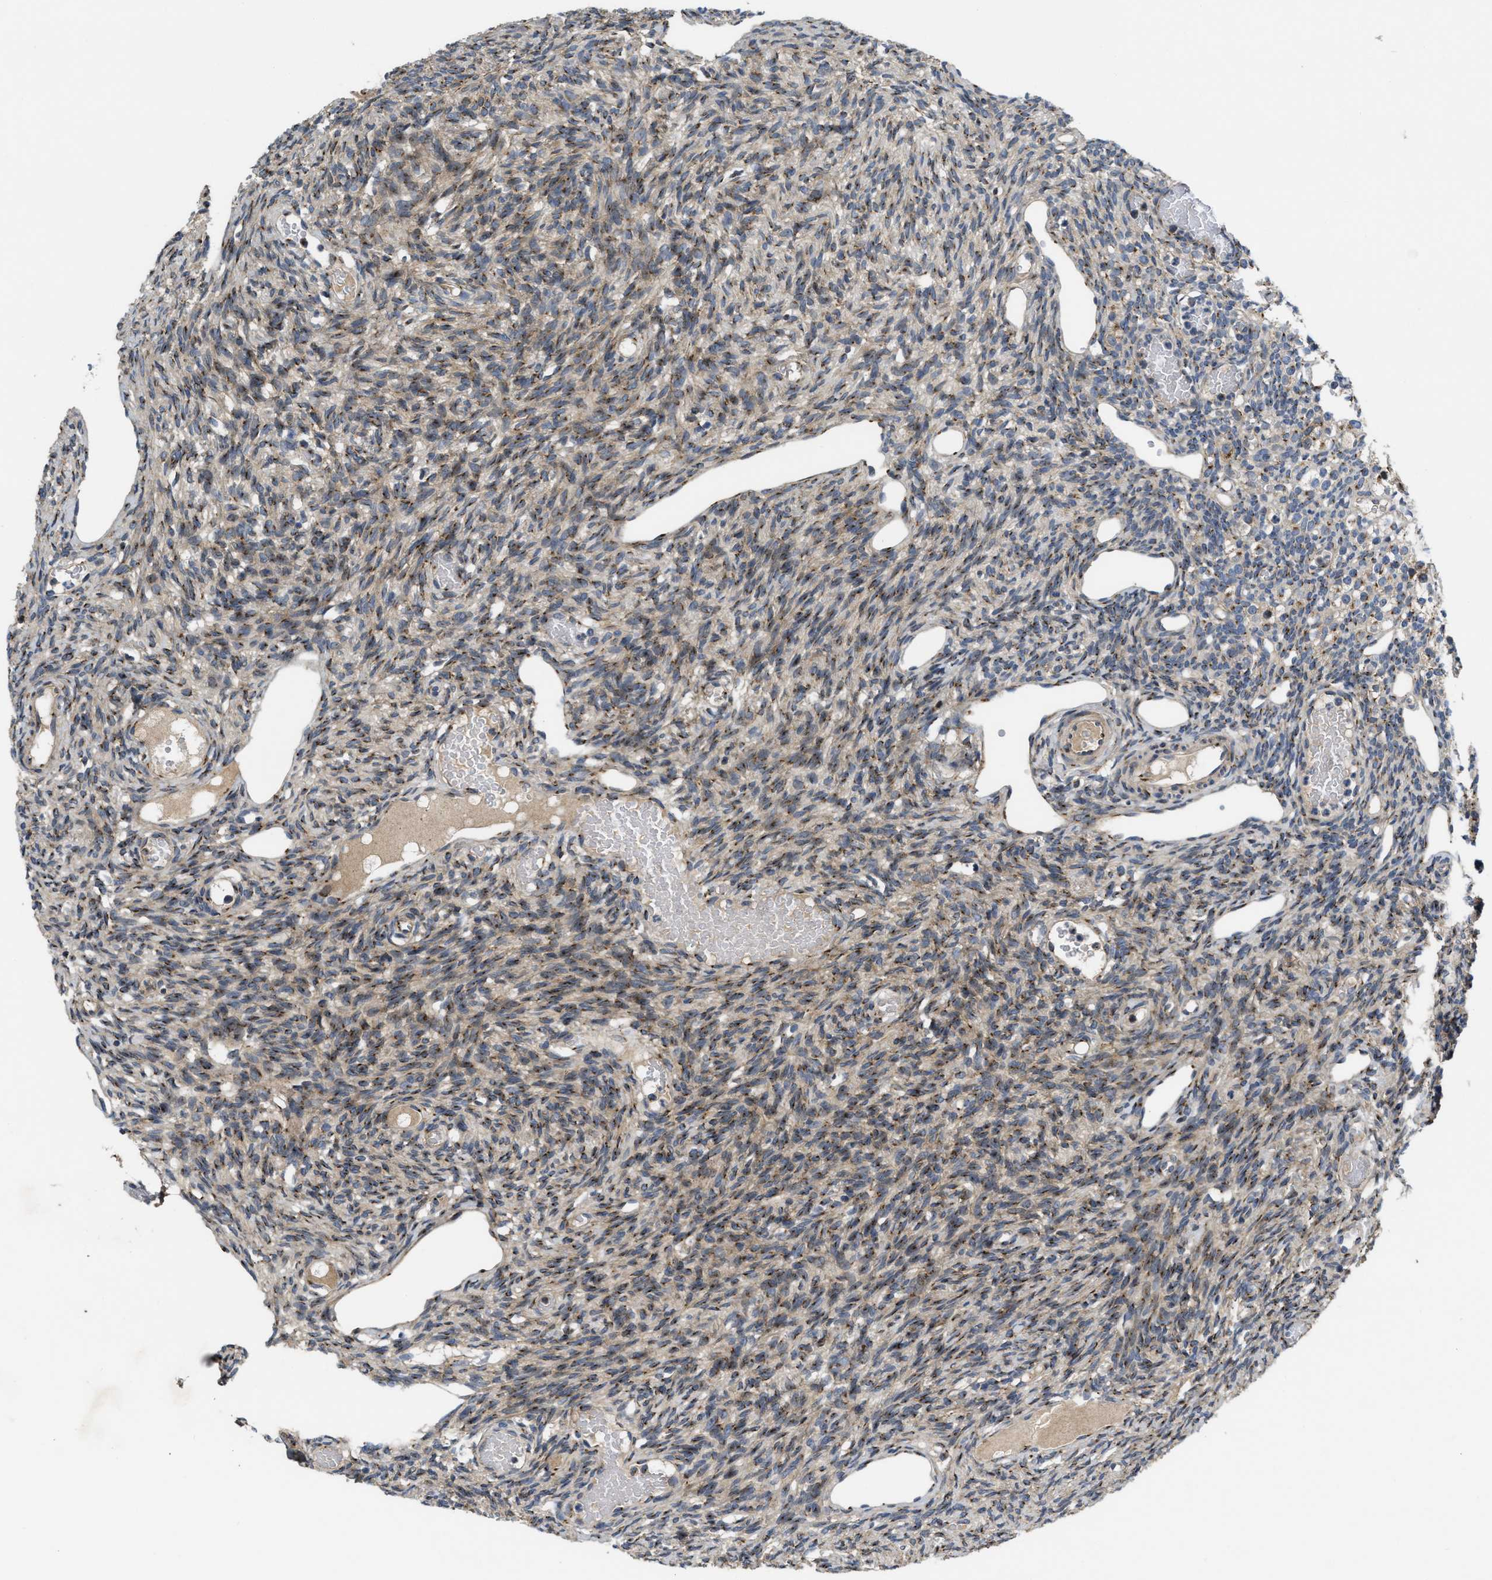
{"staining": {"intensity": "weak", "quantity": ">75%", "location": "cytoplasmic/membranous"}, "tissue": "ovary", "cell_type": "Follicle cells", "image_type": "normal", "snomed": [{"axis": "morphology", "description": "Normal tissue, NOS"}, {"axis": "topography", "description": "Ovary"}], "caption": "A micrograph of human ovary stained for a protein reveals weak cytoplasmic/membranous brown staining in follicle cells. (Stains: DAB (3,3'-diaminobenzidine) in brown, nuclei in blue, Microscopy: brightfield microscopy at high magnification).", "gene": "ZNF70", "patient": {"sex": "female", "age": 33}}